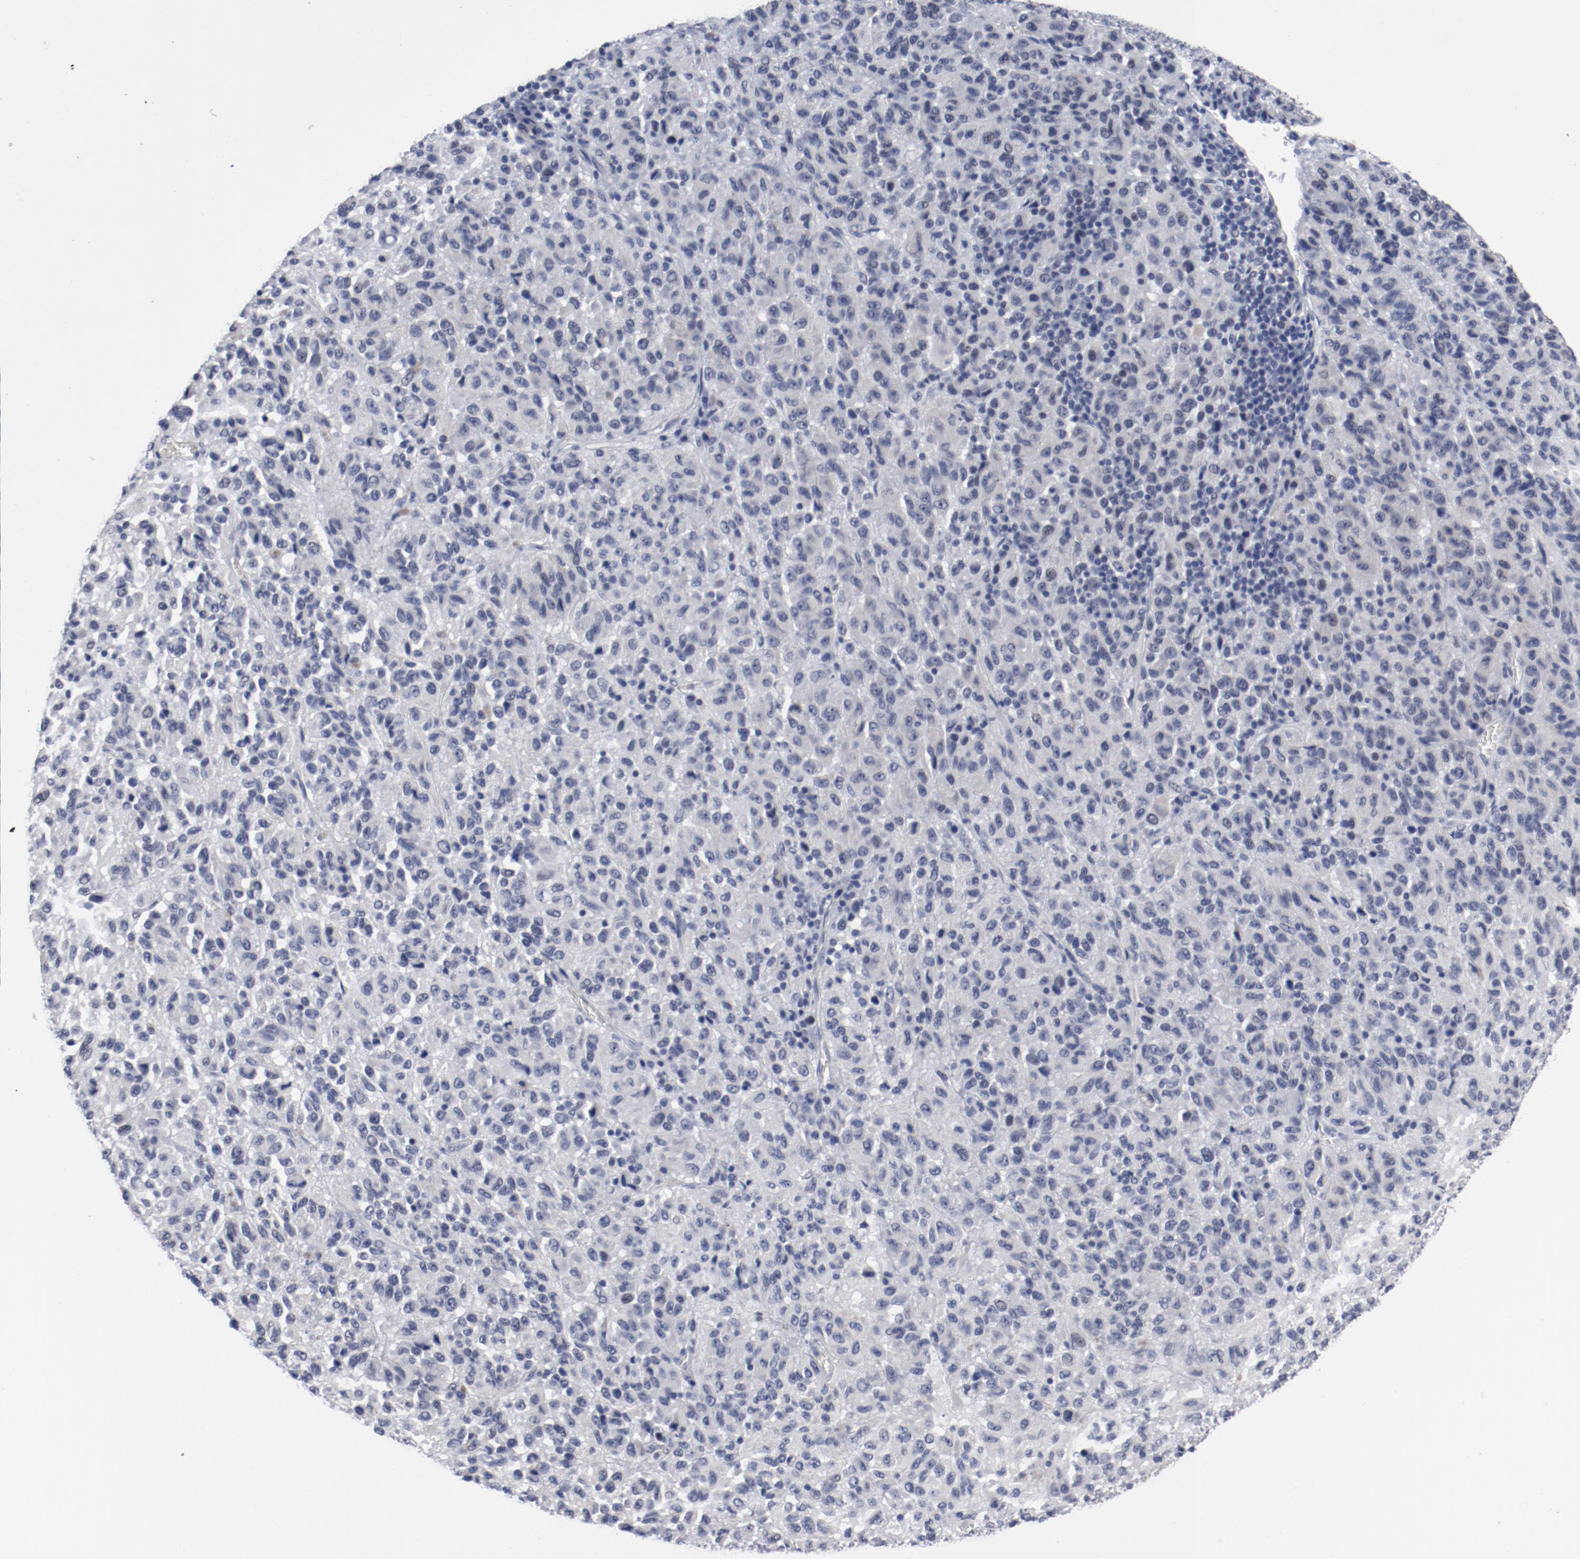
{"staining": {"intensity": "negative", "quantity": "none", "location": "none"}, "tissue": "melanoma", "cell_type": "Tumor cells", "image_type": "cancer", "snomed": [{"axis": "morphology", "description": "Malignant melanoma, Metastatic site"}, {"axis": "topography", "description": "Lung"}], "caption": "Tumor cells show no significant protein staining in melanoma. (Immunohistochemistry (ihc), brightfield microscopy, high magnification).", "gene": "ANKLE2", "patient": {"sex": "male", "age": 64}}